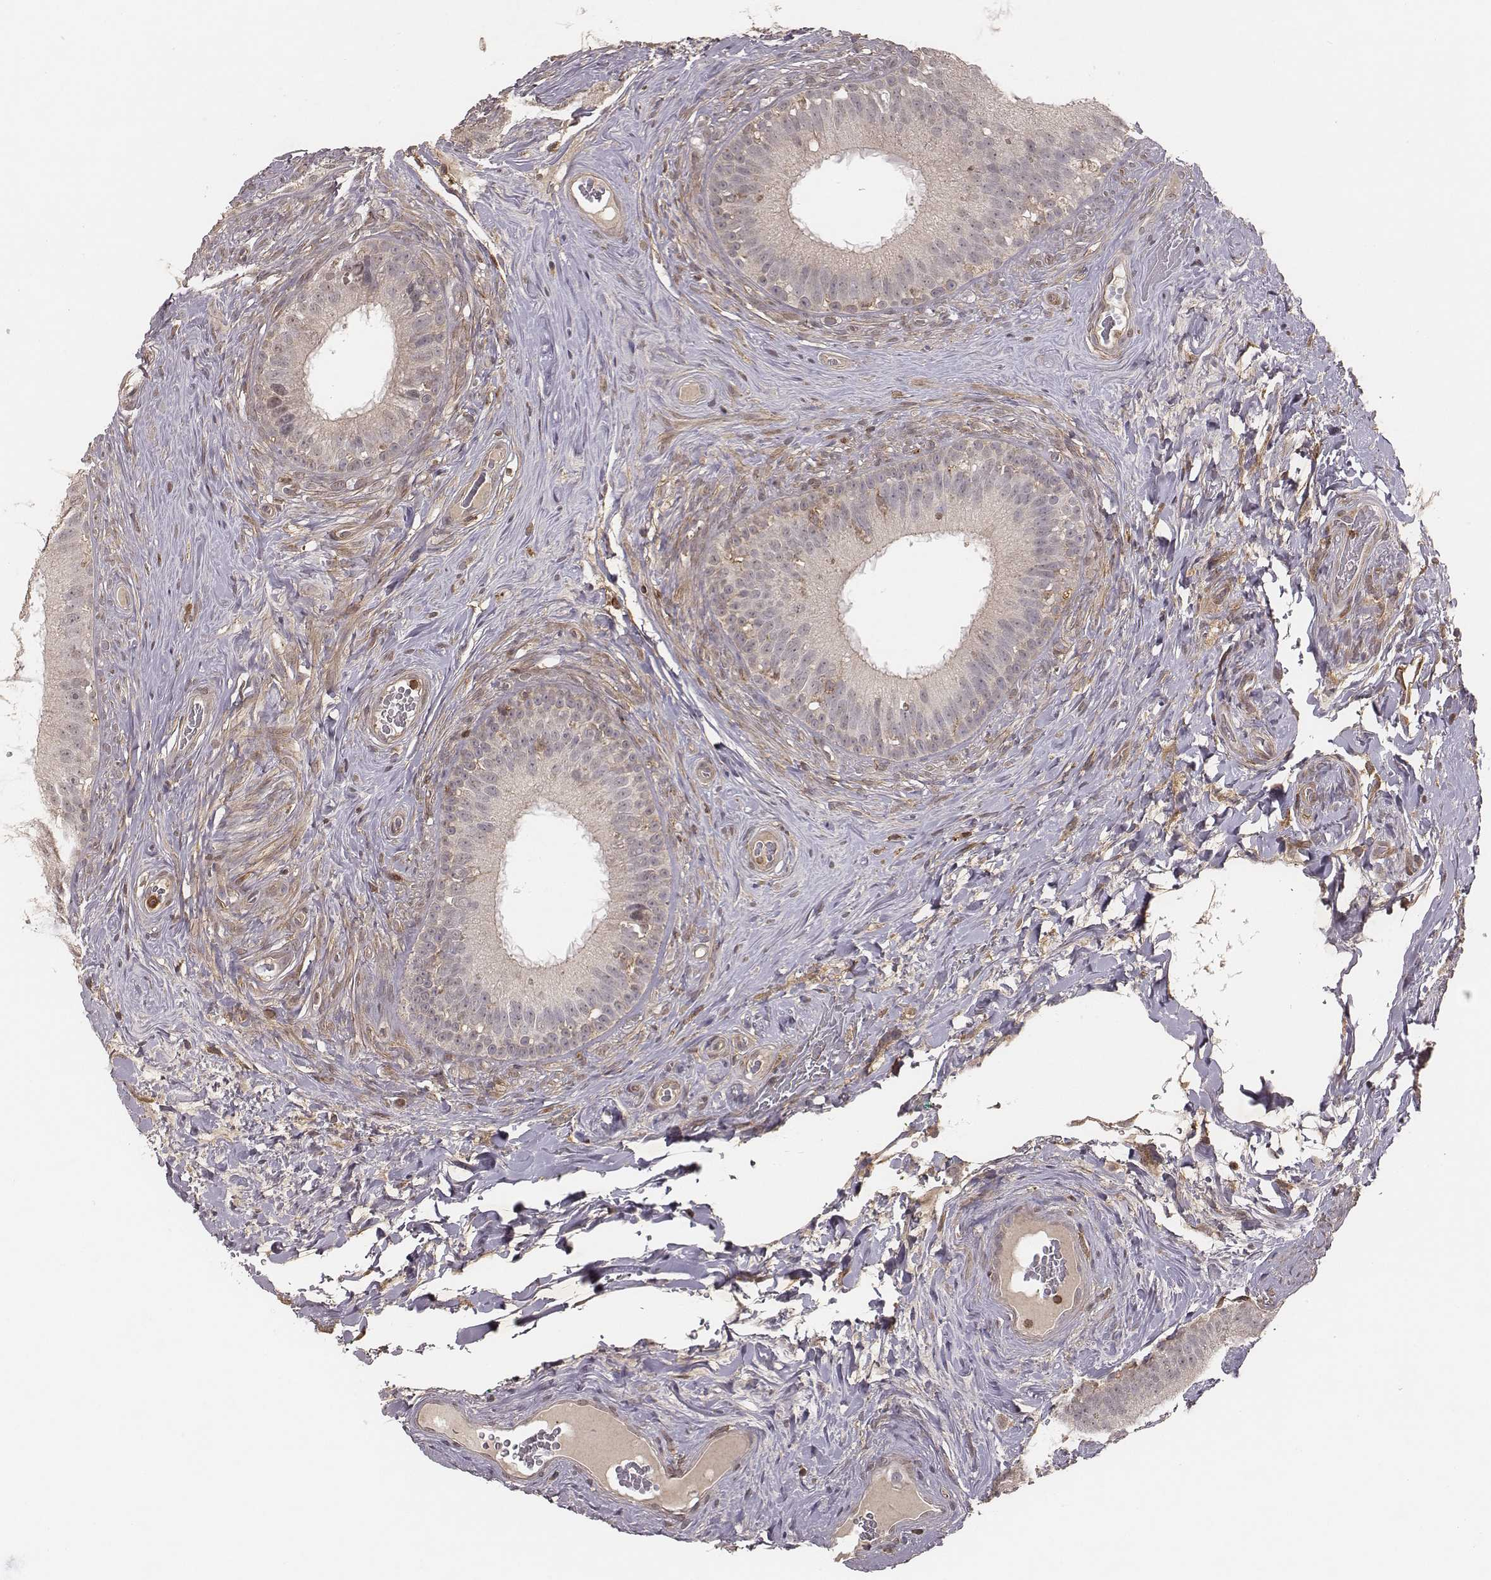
{"staining": {"intensity": "negative", "quantity": "none", "location": "none"}, "tissue": "epididymis", "cell_type": "Glandular cells", "image_type": "normal", "snomed": [{"axis": "morphology", "description": "Normal tissue, NOS"}, {"axis": "topography", "description": "Epididymis"}], "caption": "This micrograph is of benign epididymis stained with immunohistochemistry (IHC) to label a protein in brown with the nuclei are counter-stained blue. There is no staining in glandular cells.", "gene": "PILRA", "patient": {"sex": "male", "age": 59}}